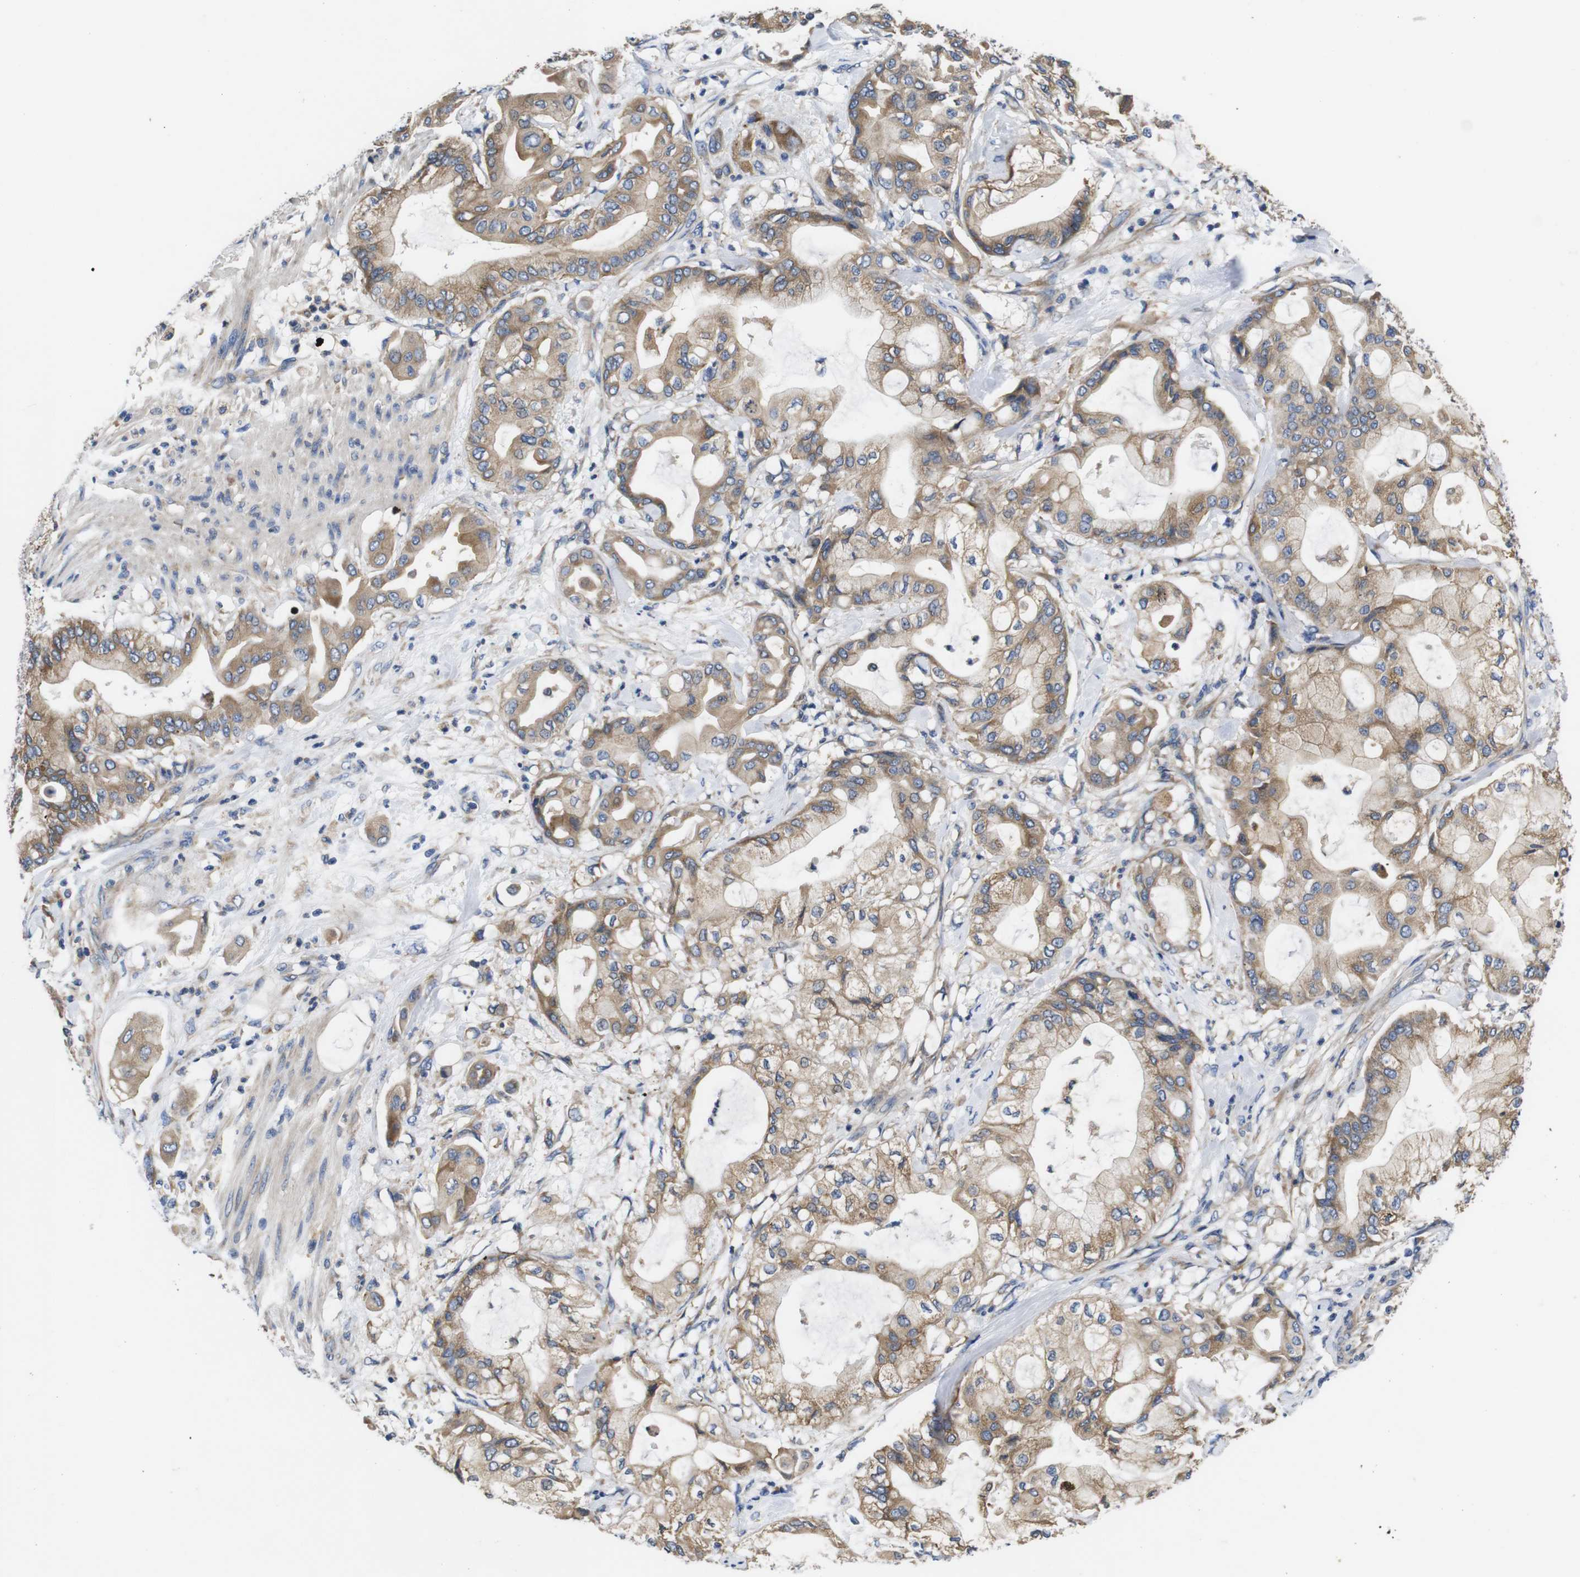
{"staining": {"intensity": "moderate", "quantity": ">75%", "location": "cytoplasmic/membranous"}, "tissue": "pancreatic cancer", "cell_type": "Tumor cells", "image_type": "cancer", "snomed": [{"axis": "morphology", "description": "Adenocarcinoma, NOS"}, {"axis": "morphology", "description": "Adenocarcinoma, metastatic, NOS"}, {"axis": "topography", "description": "Lymph node"}, {"axis": "topography", "description": "Pancreas"}, {"axis": "topography", "description": "Duodenum"}], "caption": "High-magnification brightfield microscopy of pancreatic cancer stained with DAB (brown) and counterstained with hematoxylin (blue). tumor cells exhibit moderate cytoplasmic/membranous positivity is seen in approximately>75% of cells.", "gene": "MARCHF7", "patient": {"sex": "female", "age": 64}}